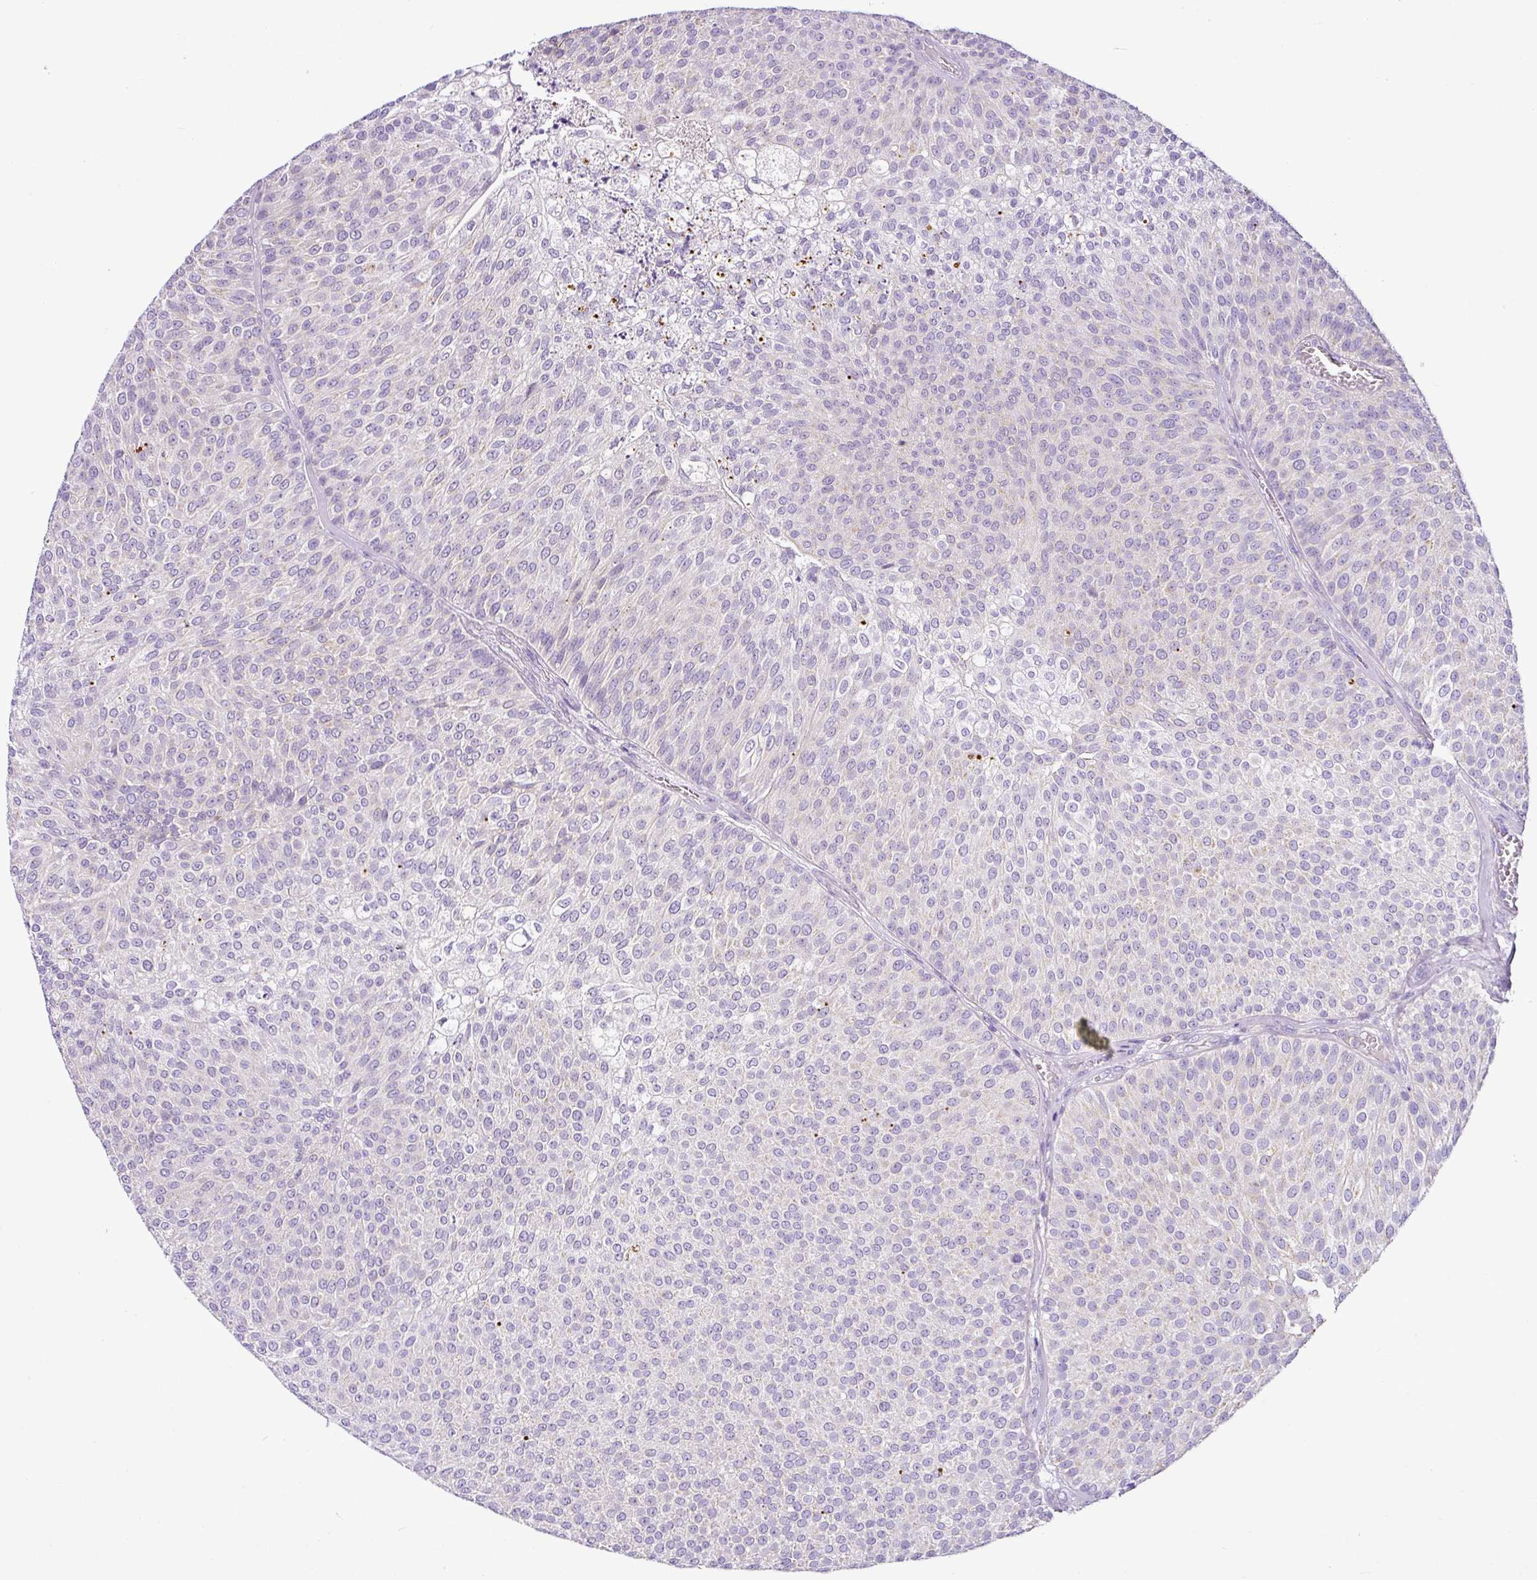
{"staining": {"intensity": "moderate", "quantity": "<25%", "location": "cytoplasmic/membranous"}, "tissue": "urothelial cancer", "cell_type": "Tumor cells", "image_type": "cancer", "snomed": [{"axis": "morphology", "description": "Urothelial carcinoma, Low grade"}, {"axis": "topography", "description": "Urinary bladder"}], "caption": "Low-grade urothelial carcinoma was stained to show a protein in brown. There is low levels of moderate cytoplasmic/membranous staining in about <25% of tumor cells.", "gene": "HMCN2", "patient": {"sex": "female", "age": 79}}